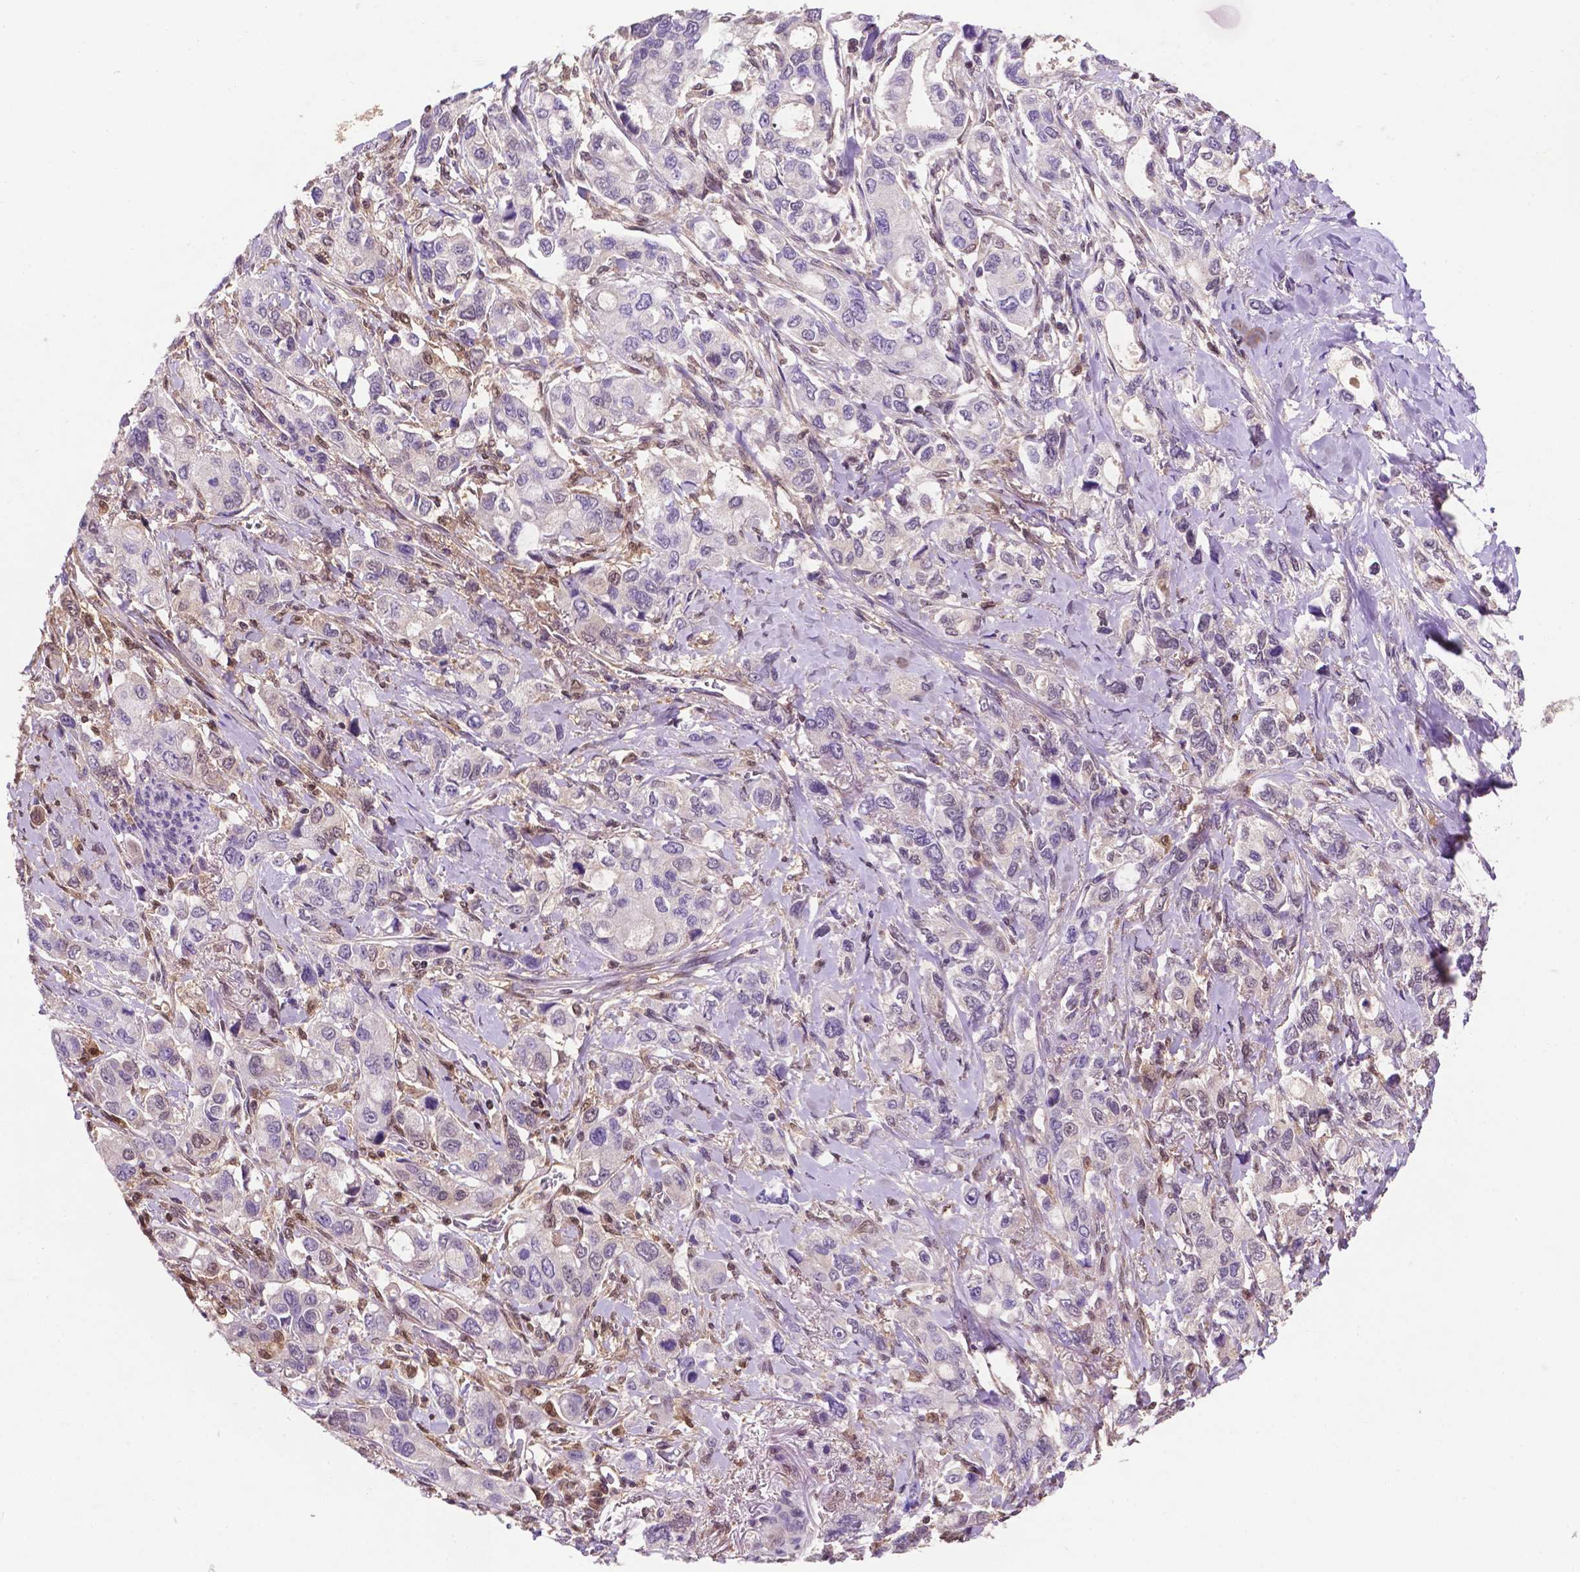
{"staining": {"intensity": "weak", "quantity": "<25%", "location": "nuclear"}, "tissue": "stomach cancer", "cell_type": "Tumor cells", "image_type": "cancer", "snomed": [{"axis": "morphology", "description": "Adenocarcinoma, NOS"}, {"axis": "topography", "description": "Stomach"}], "caption": "An immunohistochemistry (IHC) image of stomach cancer (adenocarcinoma) is shown. There is no staining in tumor cells of stomach cancer (adenocarcinoma). (DAB immunohistochemistry, high magnification).", "gene": "UBE2L6", "patient": {"sex": "male", "age": 63}}